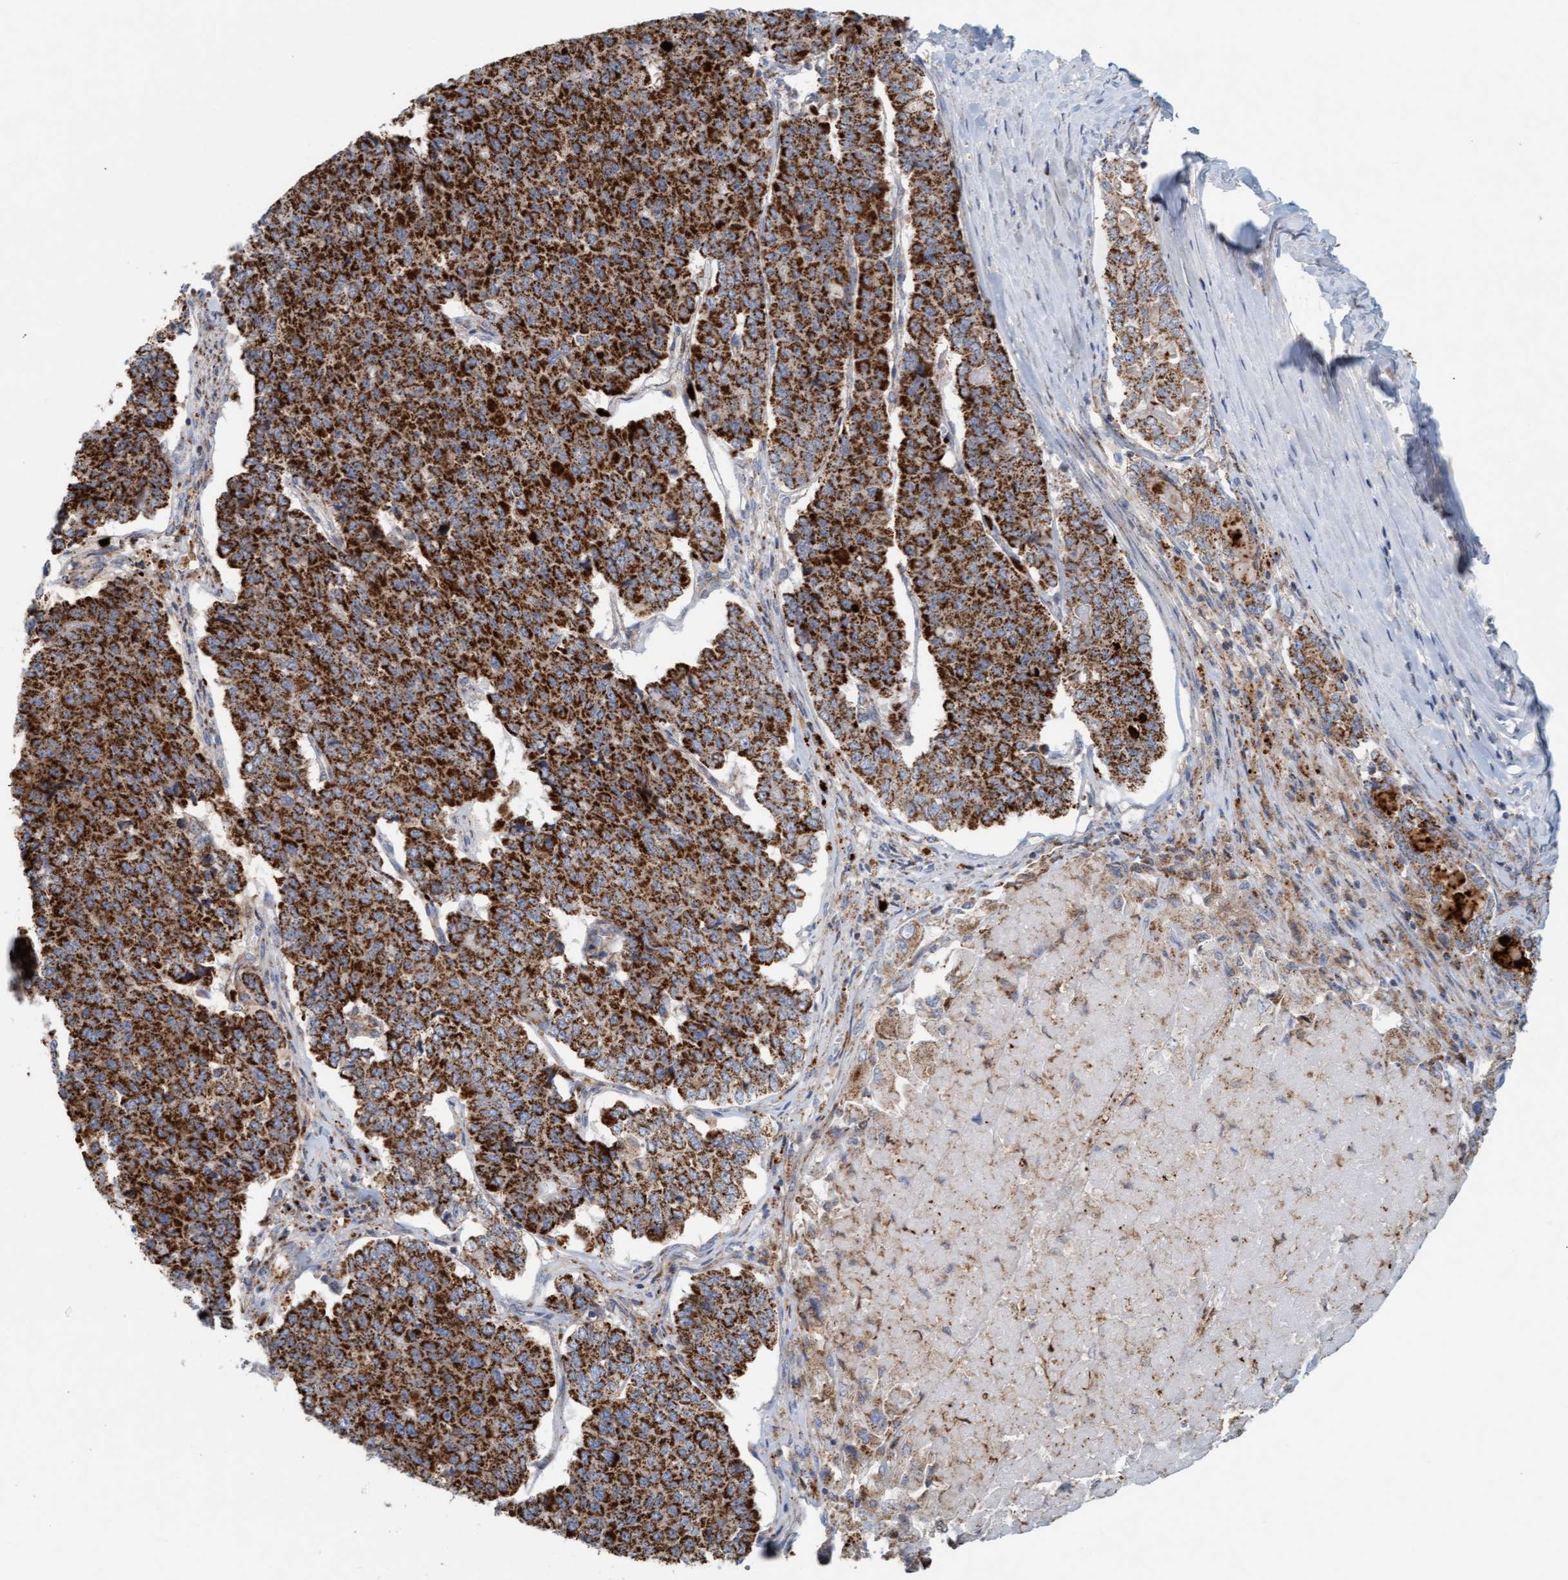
{"staining": {"intensity": "strong", "quantity": ">75%", "location": "cytoplasmic/membranous"}, "tissue": "pancreatic cancer", "cell_type": "Tumor cells", "image_type": "cancer", "snomed": [{"axis": "morphology", "description": "Adenocarcinoma, NOS"}, {"axis": "topography", "description": "Pancreas"}], "caption": "Immunohistochemical staining of human pancreatic adenocarcinoma demonstrates strong cytoplasmic/membranous protein positivity in approximately >75% of tumor cells.", "gene": "B9D1", "patient": {"sex": "male", "age": 50}}